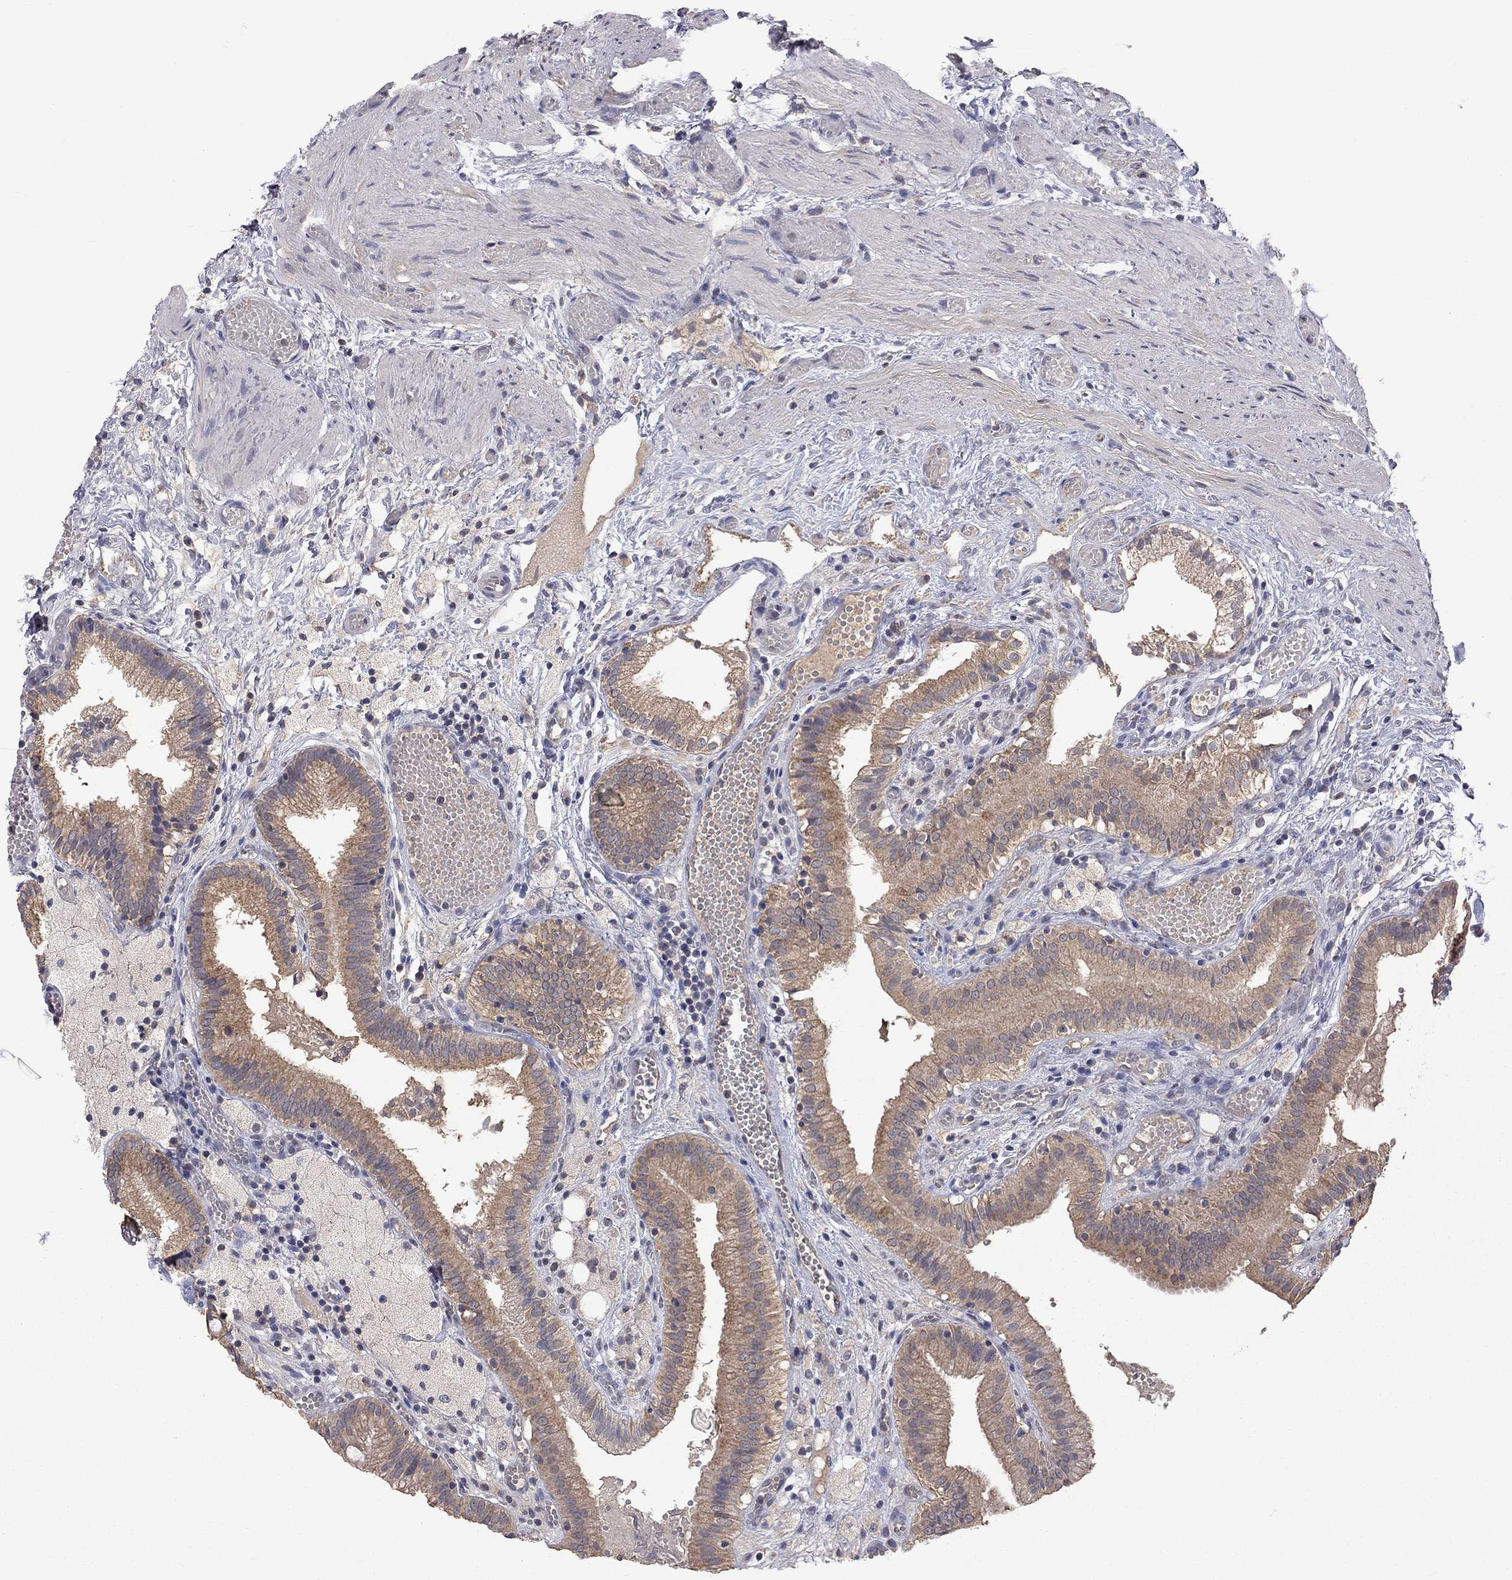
{"staining": {"intensity": "moderate", "quantity": ">75%", "location": "cytoplasmic/membranous"}, "tissue": "gallbladder", "cell_type": "Glandular cells", "image_type": "normal", "snomed": [{"axis": "morphology", "description": "Normal tissue, NOS"}, {"axis": "topography", "description": "Gallbladder"}], "caption": "A micrograph of human gallbladder stained for a protein demonstrates moderate cytoplasmic/membranous brown staining in glandular cells.", "gene": "HTR6", "patient": {"sex": "female", "age": 24}}